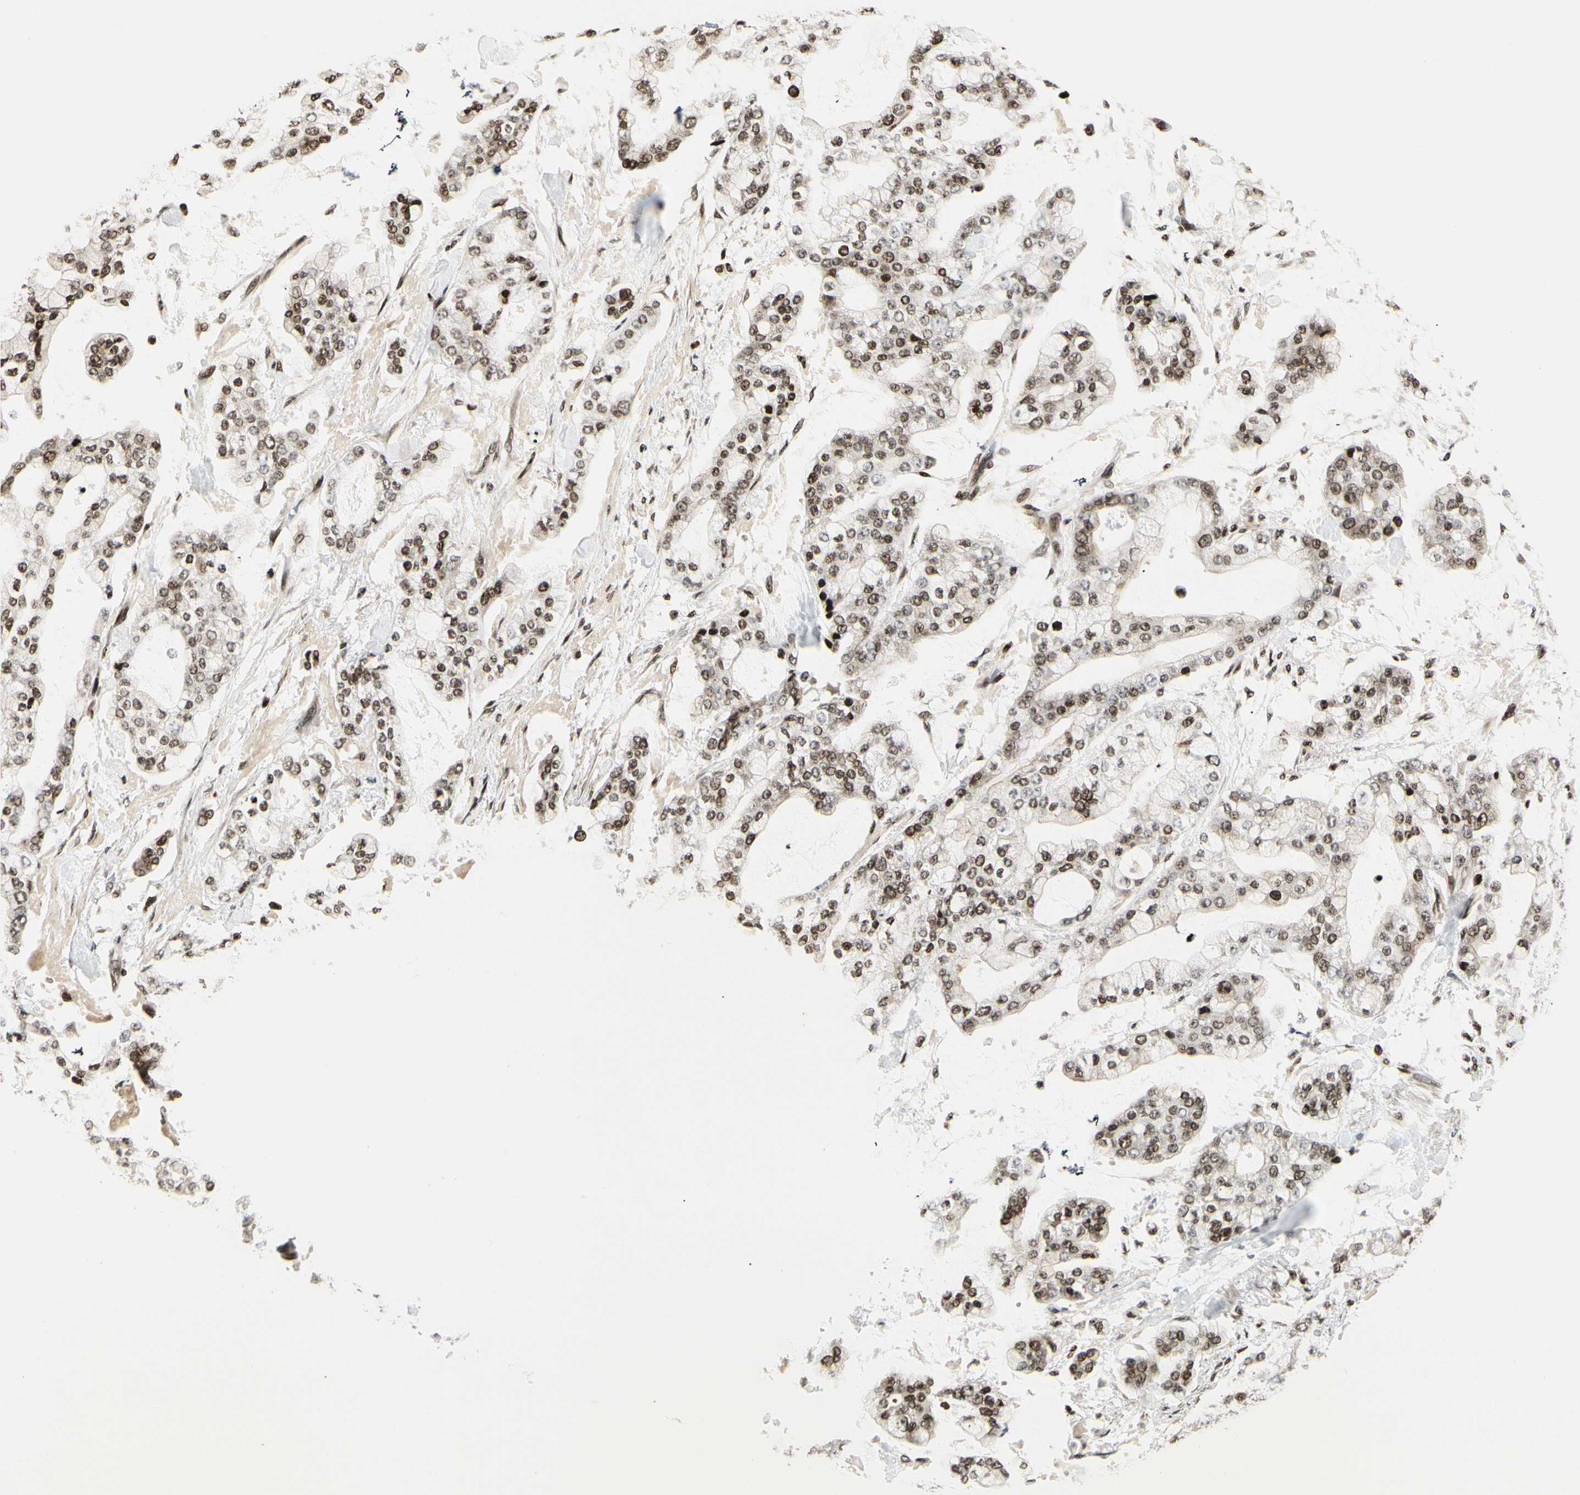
{"staining": {"intensity": "moderate", "quantity": ">75%", "location": "nuclear"}, "tissue": "stomach cancer", "cell_type": "Tumor cells", "image_type": "cancer", "snomed": [{"axis": "morphology", "description": "Normal tissue, NOS"}, {"axis": "morphology", "description": "Adenocarcinoma, NOS"}, {"axis": "topography", "description": "Stomach, upper"}, {"axis": "topography", "description": "Stomach"}], "caption": "Adenocarcinoma (stomach) was stained to show a protein in brown. There is medium levels of moderate nuclear expression in about >75% of tumor cells. Ihc stains the protein in brown and the nuclei are stained blue.", "gene": "TSHZ3", "patient": {"sex": "male", "age": 76}}